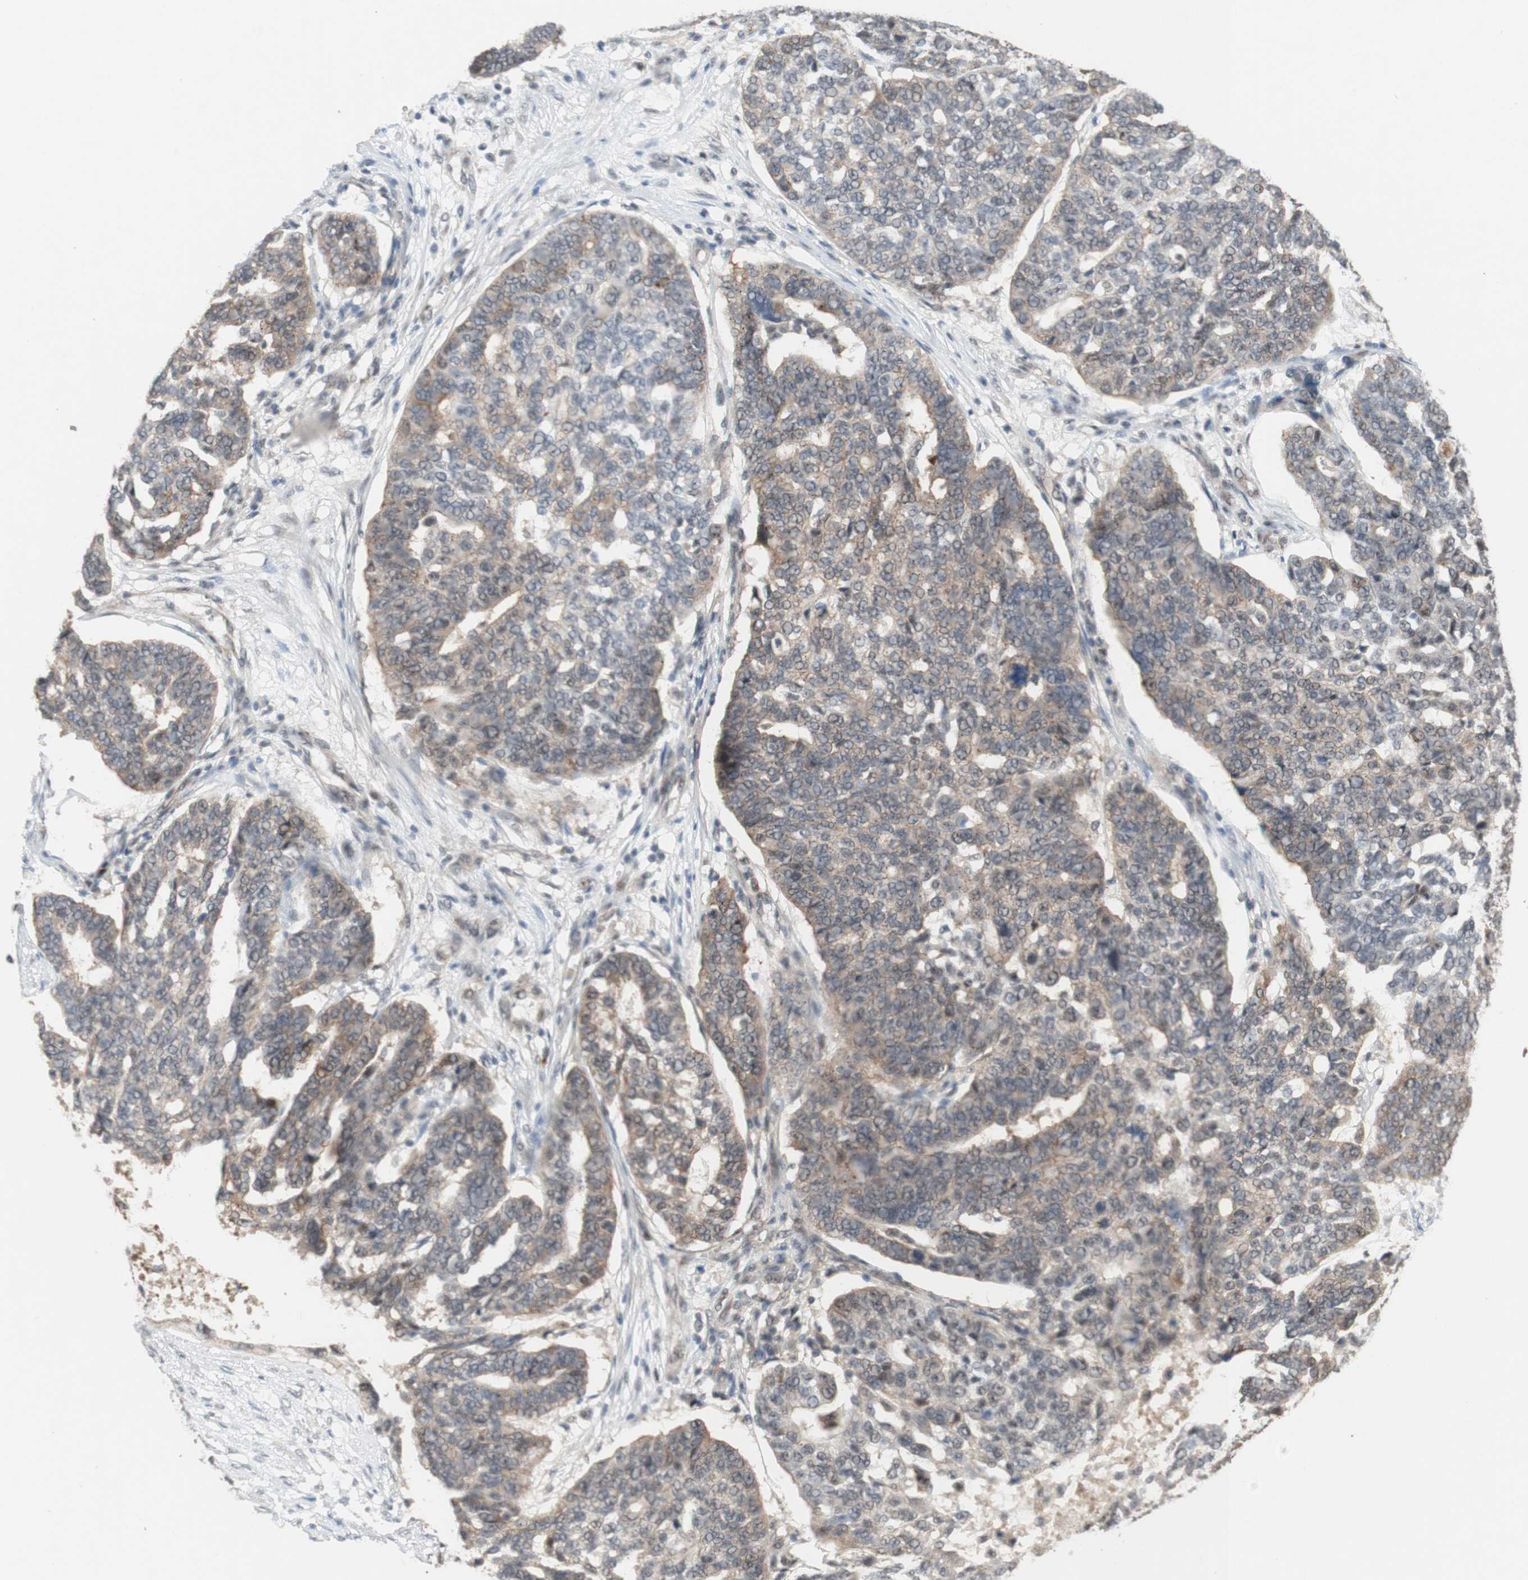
{"staining": {"intensity": "weak", "quantity": "25%-75%", "location": "cytoplasmic/membranous"}, "tissue": "ovarian cancer", "cell_type": "Tumor cells", "image_type": "cancer", "snomed": [{"axis": "morphology", "description": "Cystadenocarcinoma, serous, NOS"}, {"axis": "topography", "description": "Ovary"}], "caption": "Protein staining displays weak cytoplasmic/membranous expression in about 25%-75% of tumor cells in ovarian cancer.", "gene": "CYLD", "patient": {"sex": "female", "age": 59}}